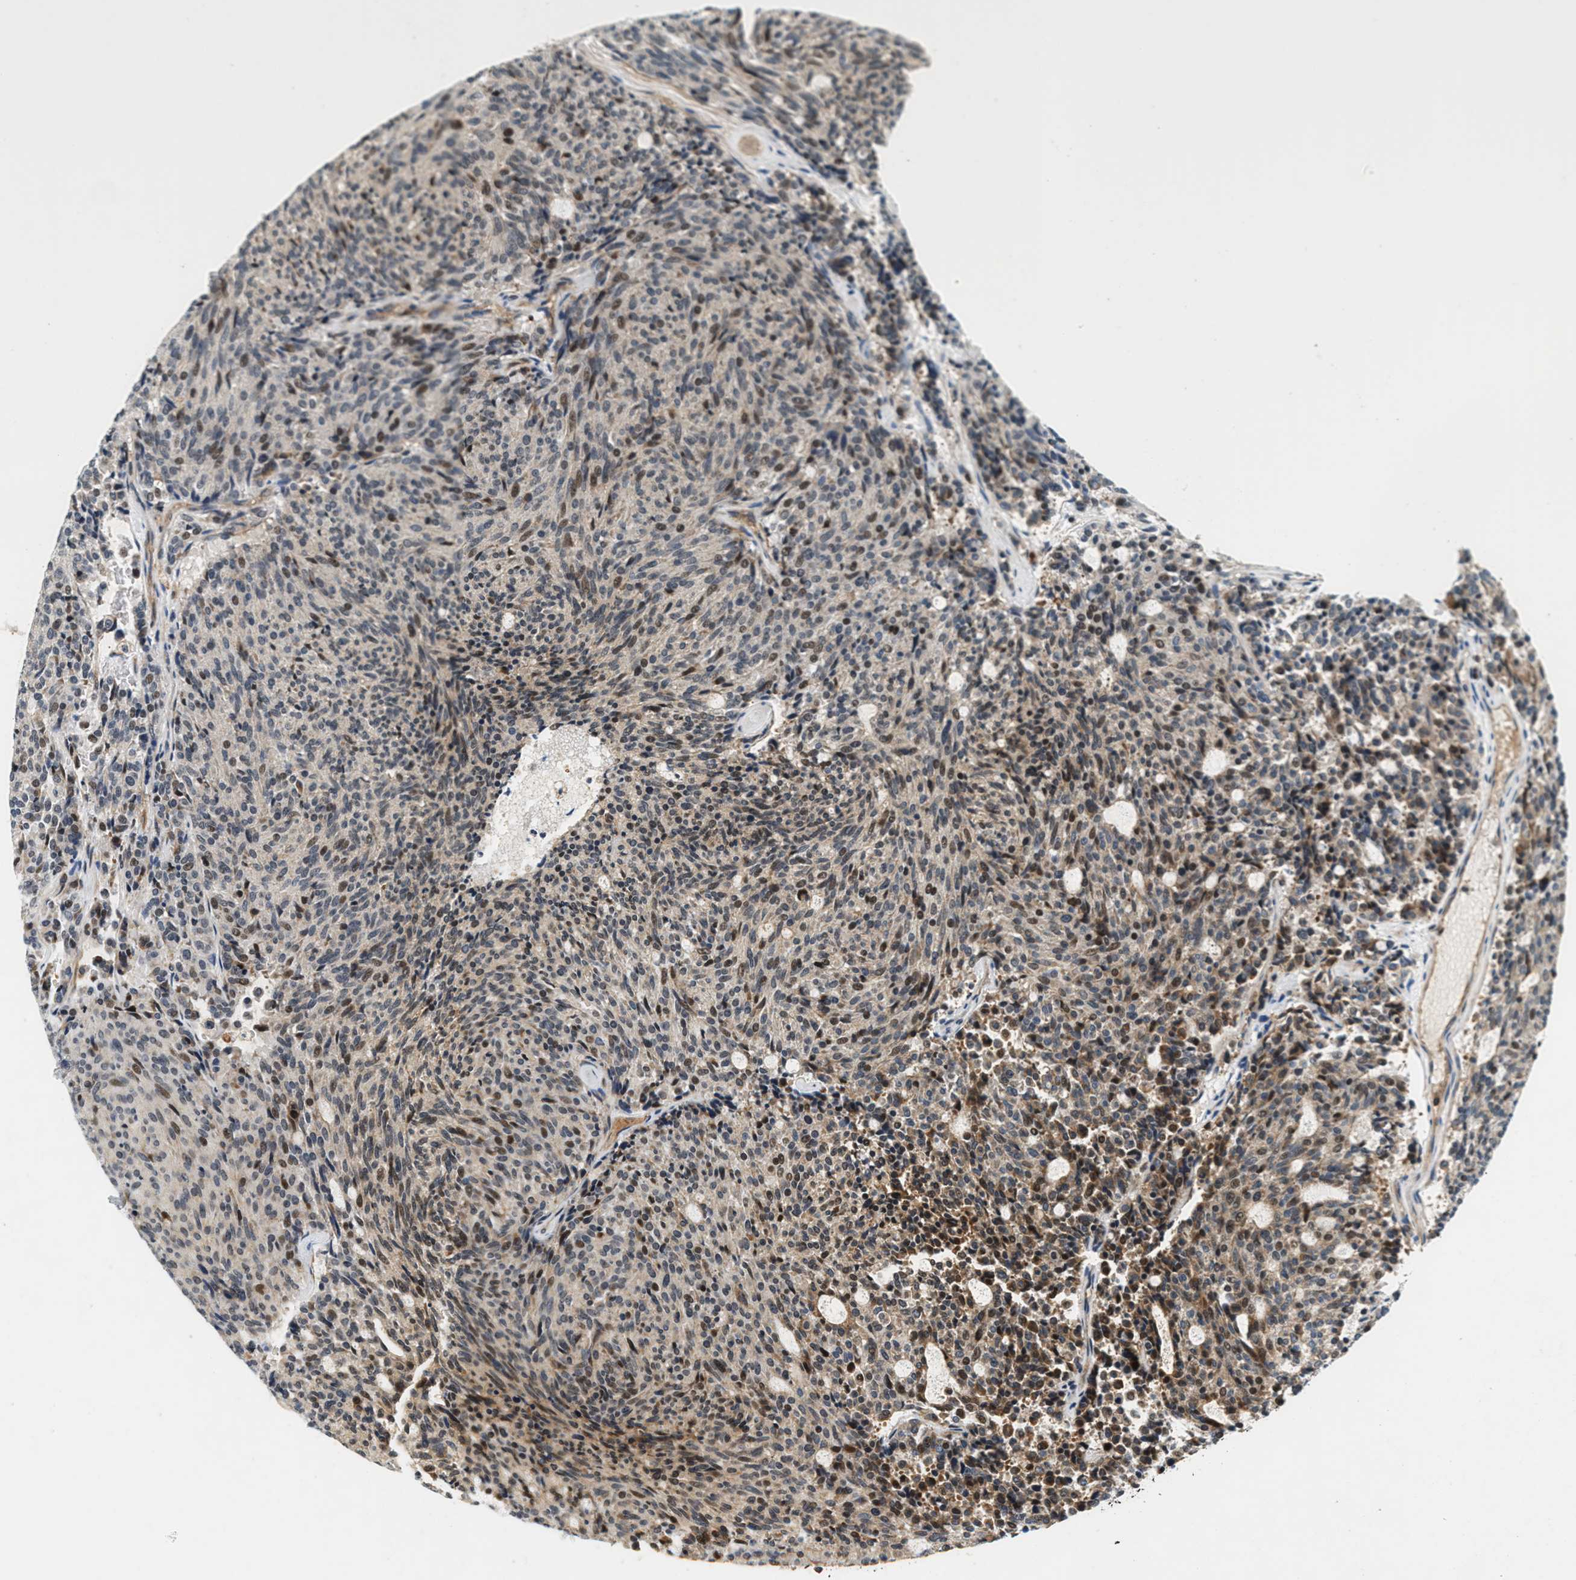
{"staining": {"intensity": "moderate", "quantity": "25%-75%", "location": "cytoplasmic/membranous,nuclear"}, "tissue": "carcinoid", "cell_type": "Tumor cells", "image_type": "cancer", "snomed": [{"axis": "morphology", "description": "Carcinoid, malignant, NOS"}, {"axis": "topography", "description": "Pancreas"}], "caption": "Moderate cytoplasmic/membranous and nuclear protein staining is seen in about 25%-75% of tumor cells in carcinoid. Using DAB (3,3'-diaminobenzidine) (brown) and hematoxylin (blue) stains, captured at high magnification using brightfield microscopy.", "gene": "SAMD9", "patient": {"sex": "female", "age": 54}}